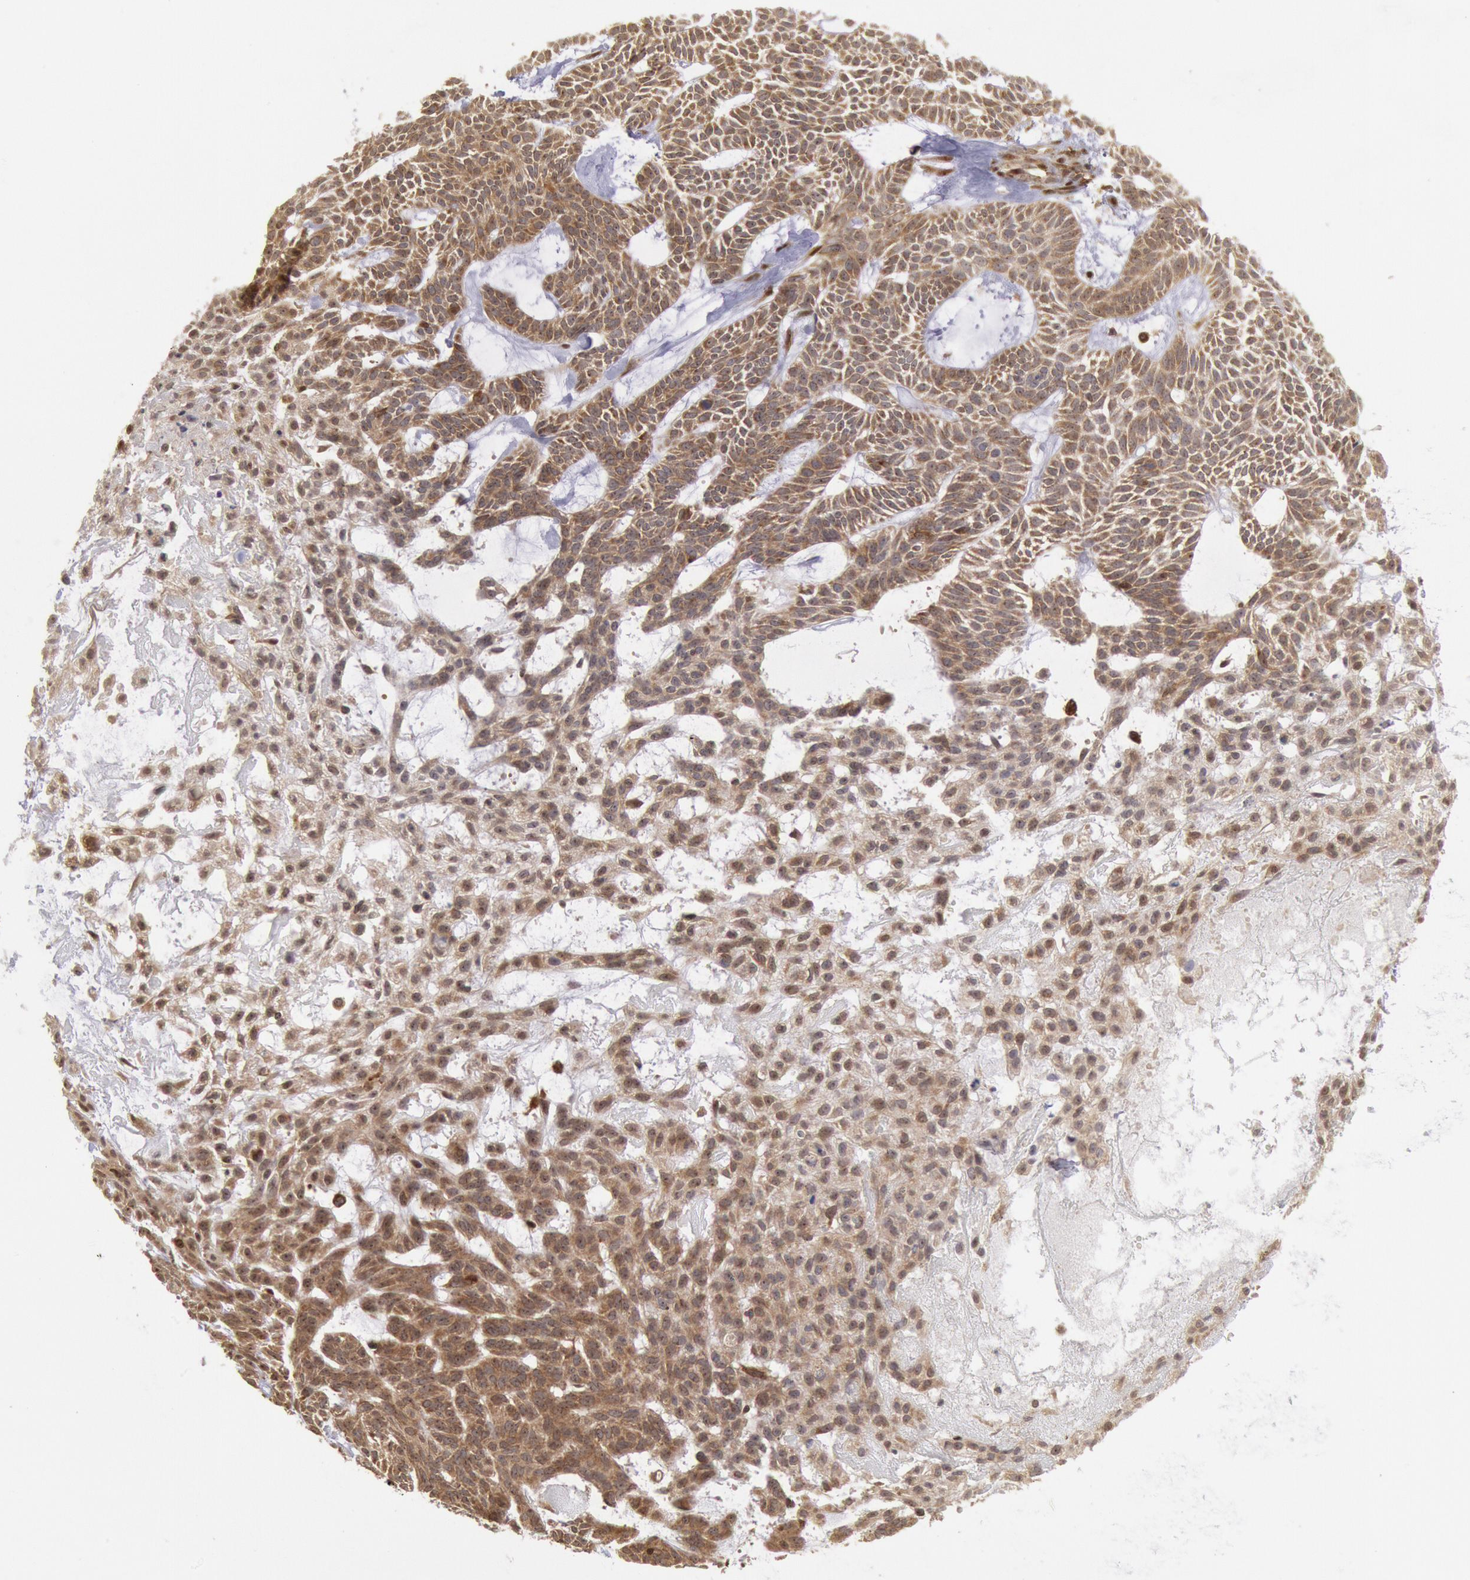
{"staining": {"intensity": "moderate", "quantity": "25%-75%", "location": "cytoplasmic/membranous"}, "tissue": "skin cancer", "cell_type": "Tumor cells", "image_type": "cancer", "snomed": [{"axis": "morphology", "description": "Basal cell carcinoma"}, {"axis": "topography", "description": "Skin"}], "caption": "Protein staining exhibits moderate cytoplasmic/membranous expression in approximately 25%-75% of tumor cells in skin cancer.", "gene": "STX17", "patient": {"sex": "male", "age": 75}}